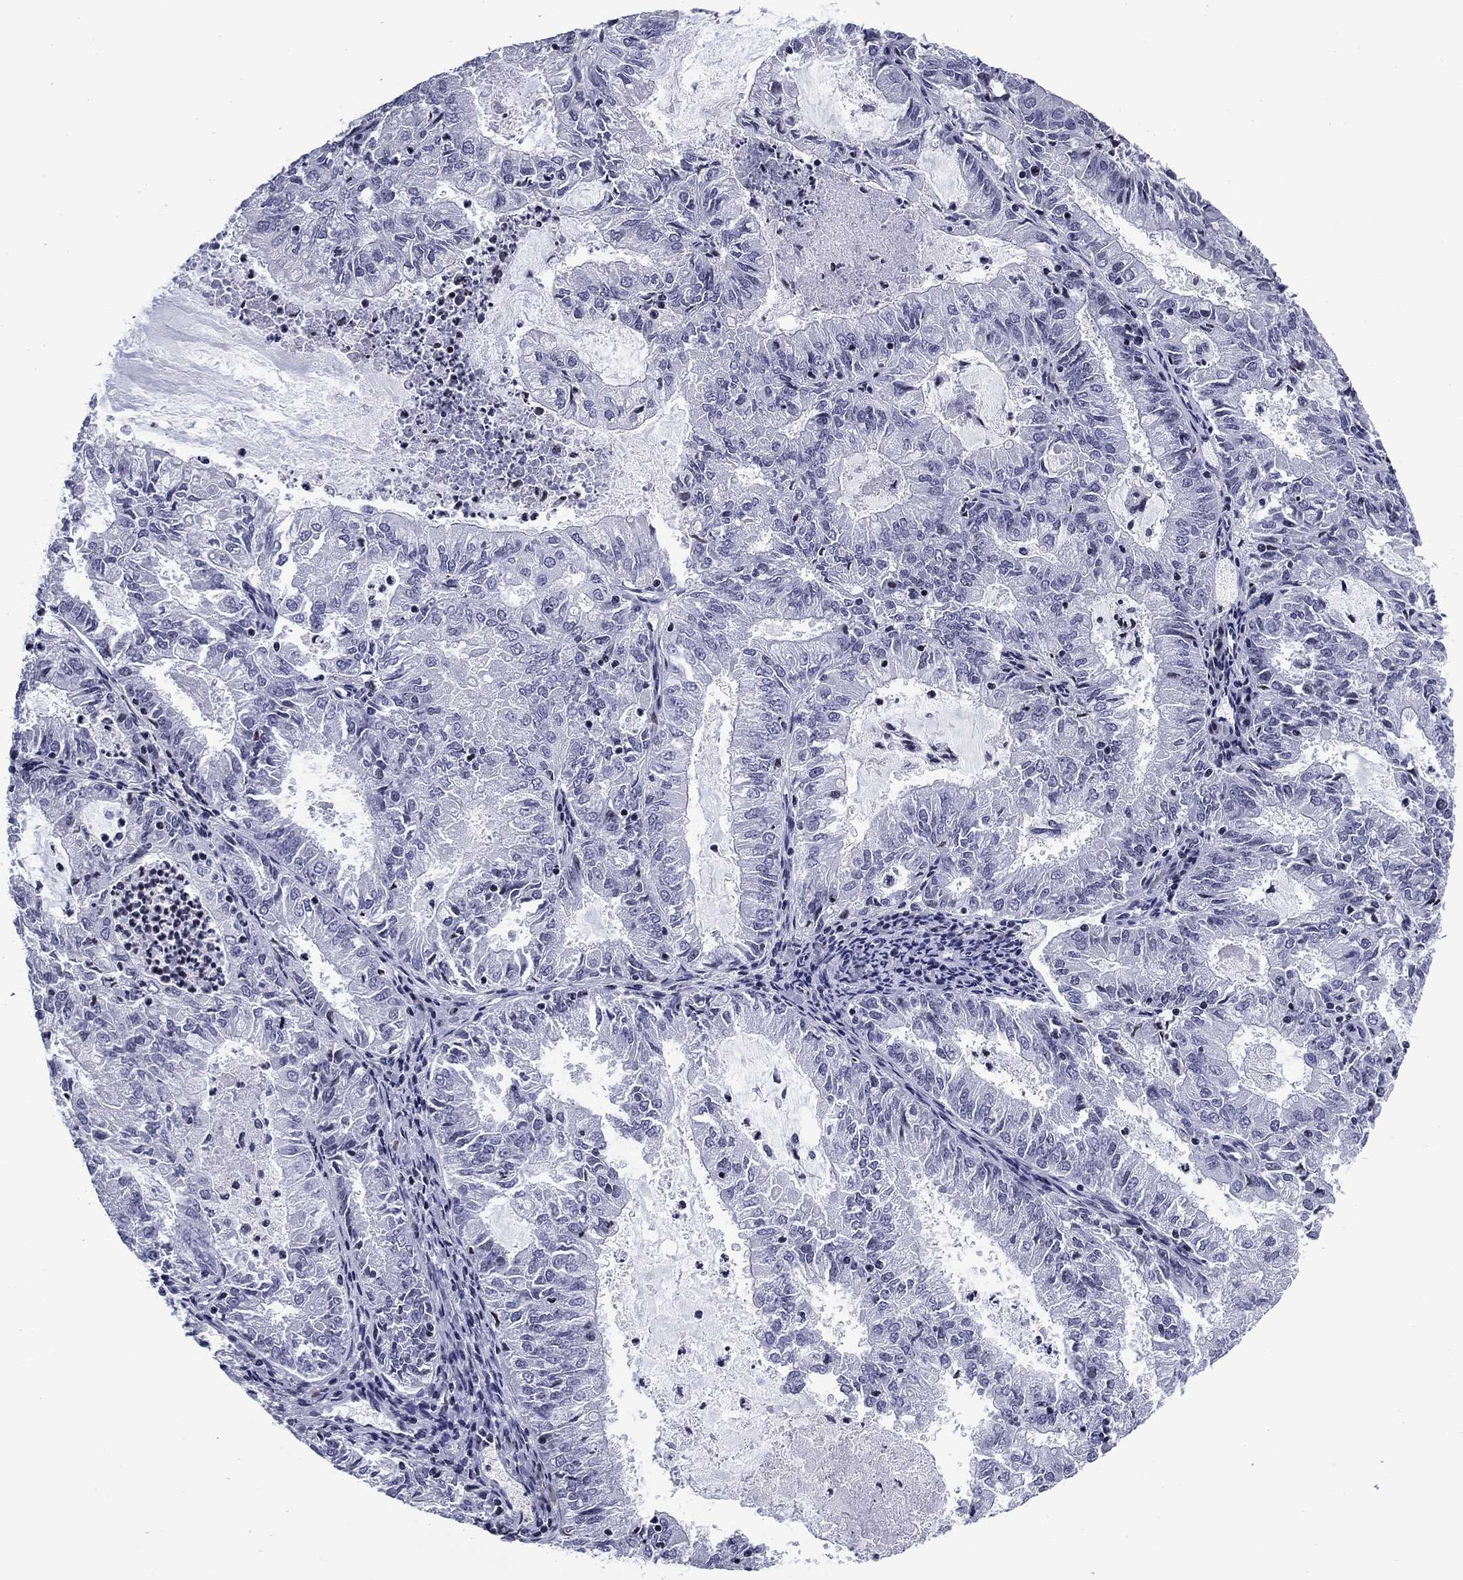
{"staining": {"intensity": "negative", "quantity": "none", "location": "none"}, "tissue": "endometrial cancer", "cell_type": "Tumor cells", "image_type": "cancer", "snomed": [{"axis": "morphology", "description": "Adenocarcinoma, NOS"}, {"axis": "topography", "description": "Endometrium"}], "caption": "Tumor cells are negative for protein expression in human endometrial cancer. (DAB (3,3'-diaminobenzidine) immunohistochemistry (IHC), high magnification).", "gene": "CCDC144A", "patient": {"sex": "female", "age": 57}}